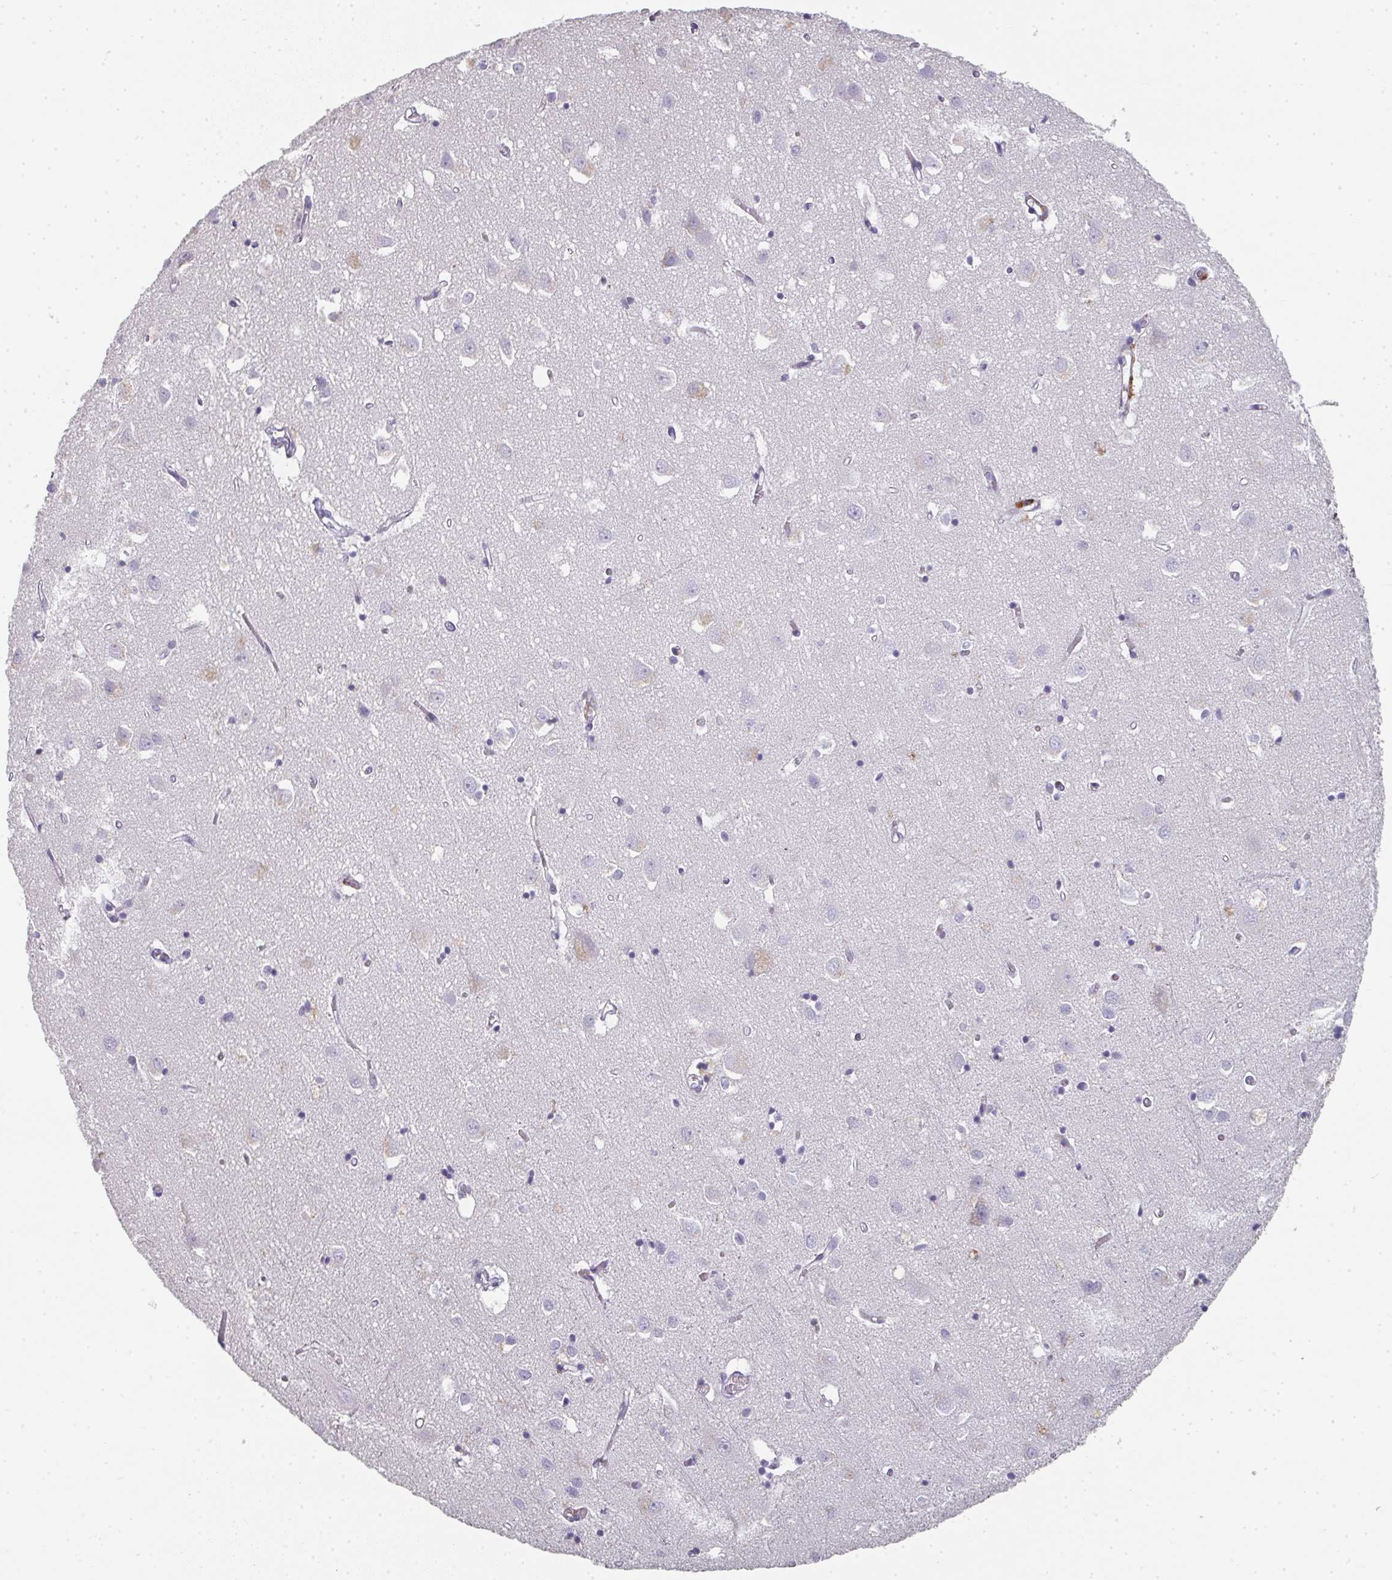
{"staining": {"intensity": "negative", "quantity": "none", "location": "none"}, "tissue": "cerebral cortex", "cell_type": "Endothelial cells", "image_type": "normal", "snomed": [{"axis": "morphology", "description": "Normal tissue, NOS"}, {"axis": "topography", "description": "Cerebral cortex"}], "caption": "Immunohistochemistry (IHC) of benign human cerebral cortex exhibits no expression in endothelial cells. (Stains: DAB immunohistochemistry with hematoxylin counter stain, Microscopy: brightfield microscopy at high magnification).", "gene": "A1CF", "patient": {"sex": "male", "age": 70}}